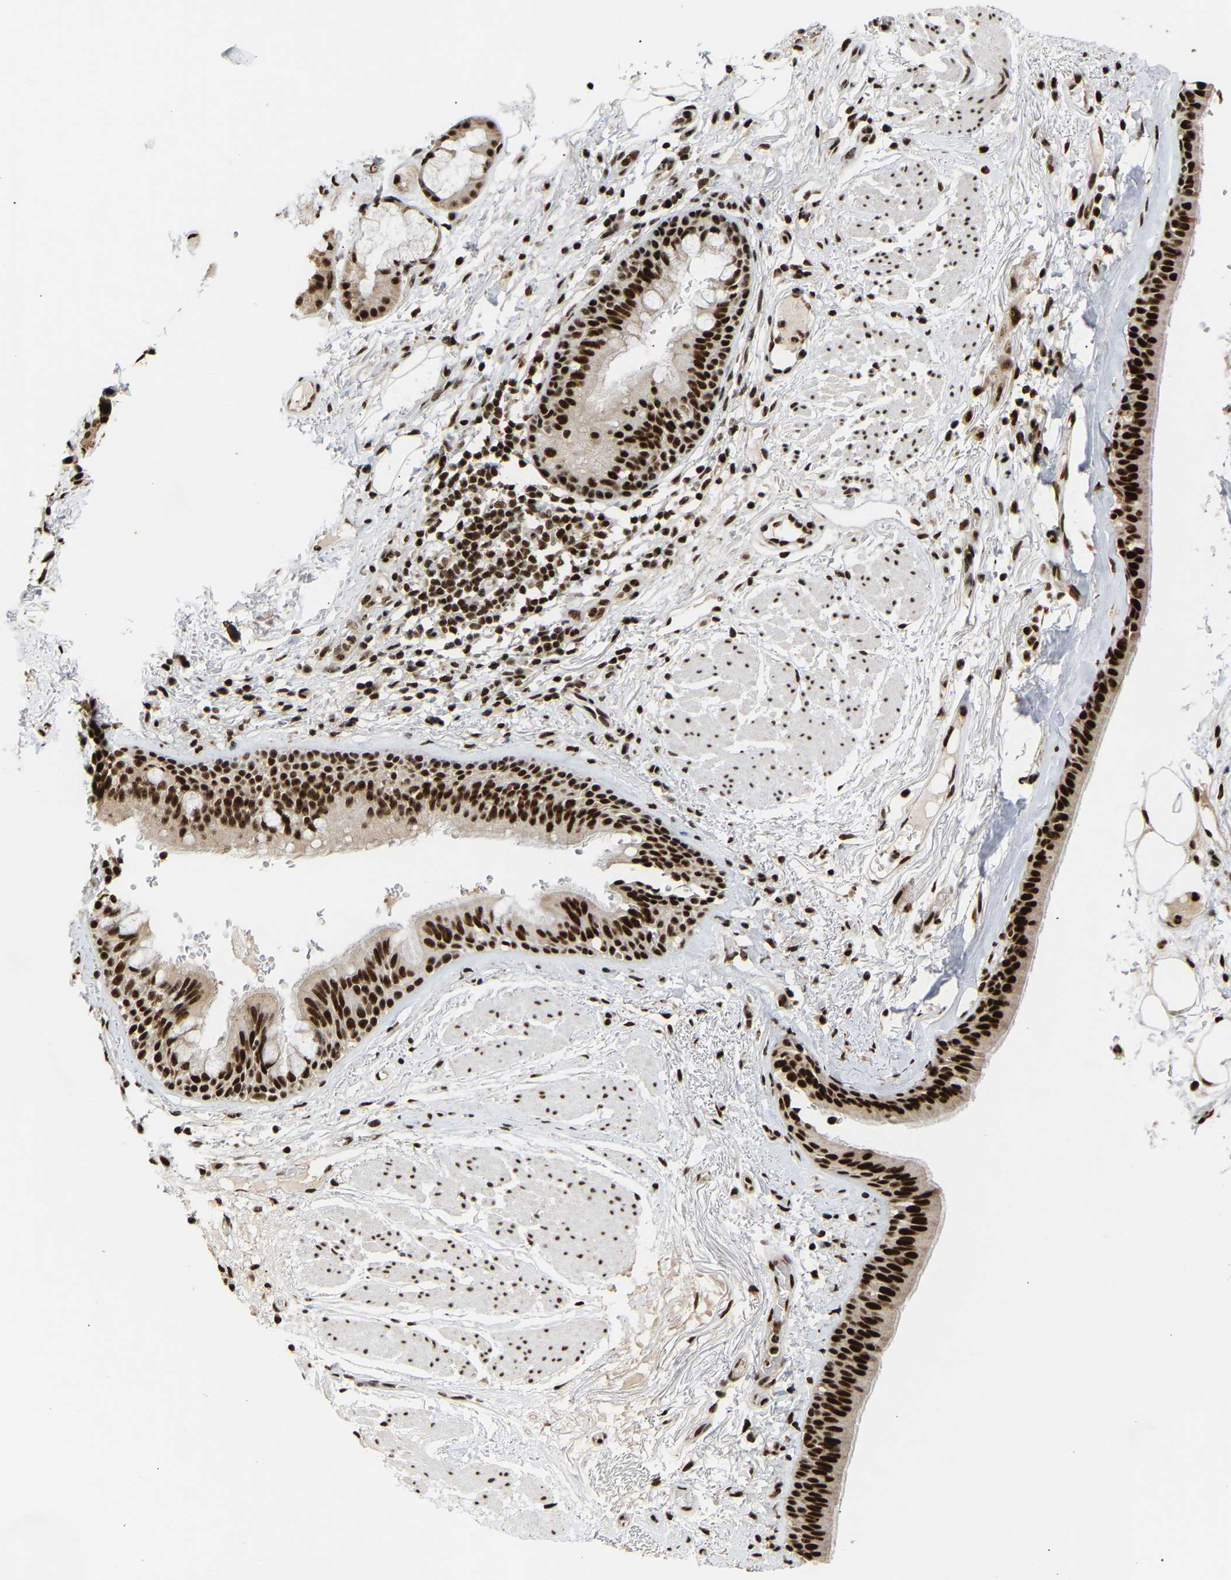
{"staining": {"intensity": "strong", "quantity": ">75%", "location": "nuclear"}, "tissue": "bronchus", "cell_type": "Respiratory epithelial cells", "image_type": "normal", "snomed": [{"axis": "morphology", "description": "Normal tissue, NOS"}, {"axis": "topography", "description": "Cartilage tissue"}], "caption": "Bronchus stained with immunohistochemistry (IHC) reveals strong nuclear positivity in approximately >75% of respiratory epithelial cells.", "gene": "ALYREF", "patient": {"sex": "female", "age": 63}}